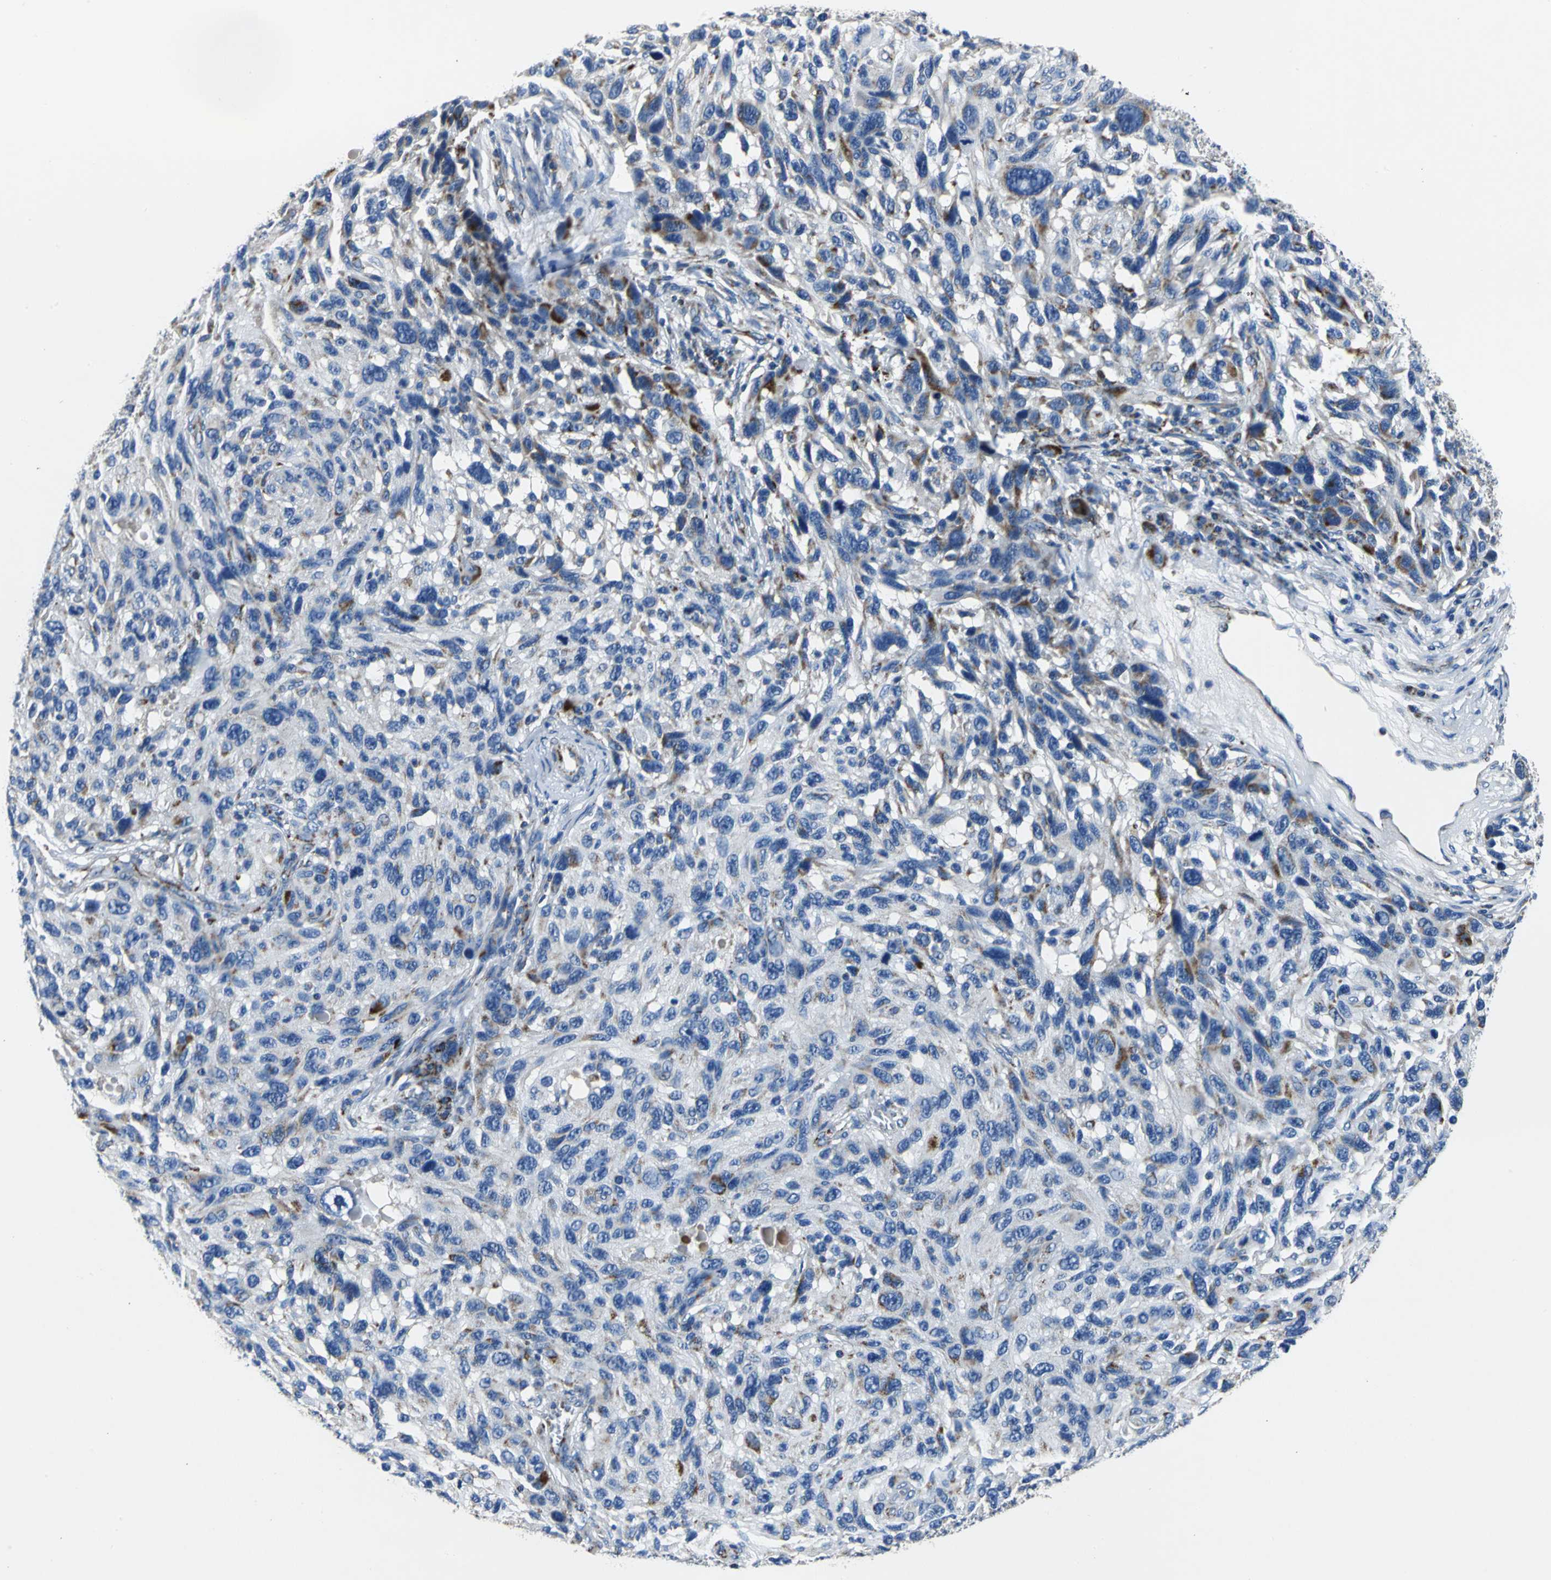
{"staining": {"intensity": "negative", "quantity": "none", "location": "none"}, "tissue": "melanoma", "cell_type": "Tumor cells", "image_type": "cancer", "snomed": [{"axis": "morphology", "description": "Malignant melanoma, NOS"}, {"axis": "topography", "description": "Skin"}], "caption": "A histopathology image of human malignant melanoma is negative for staining in tumor cells. (DAB (3,3'-diaminobenzidine) IHC, high magnification).", "gene": "IFI6", "patient": {"sex": "male", "age": 53}}